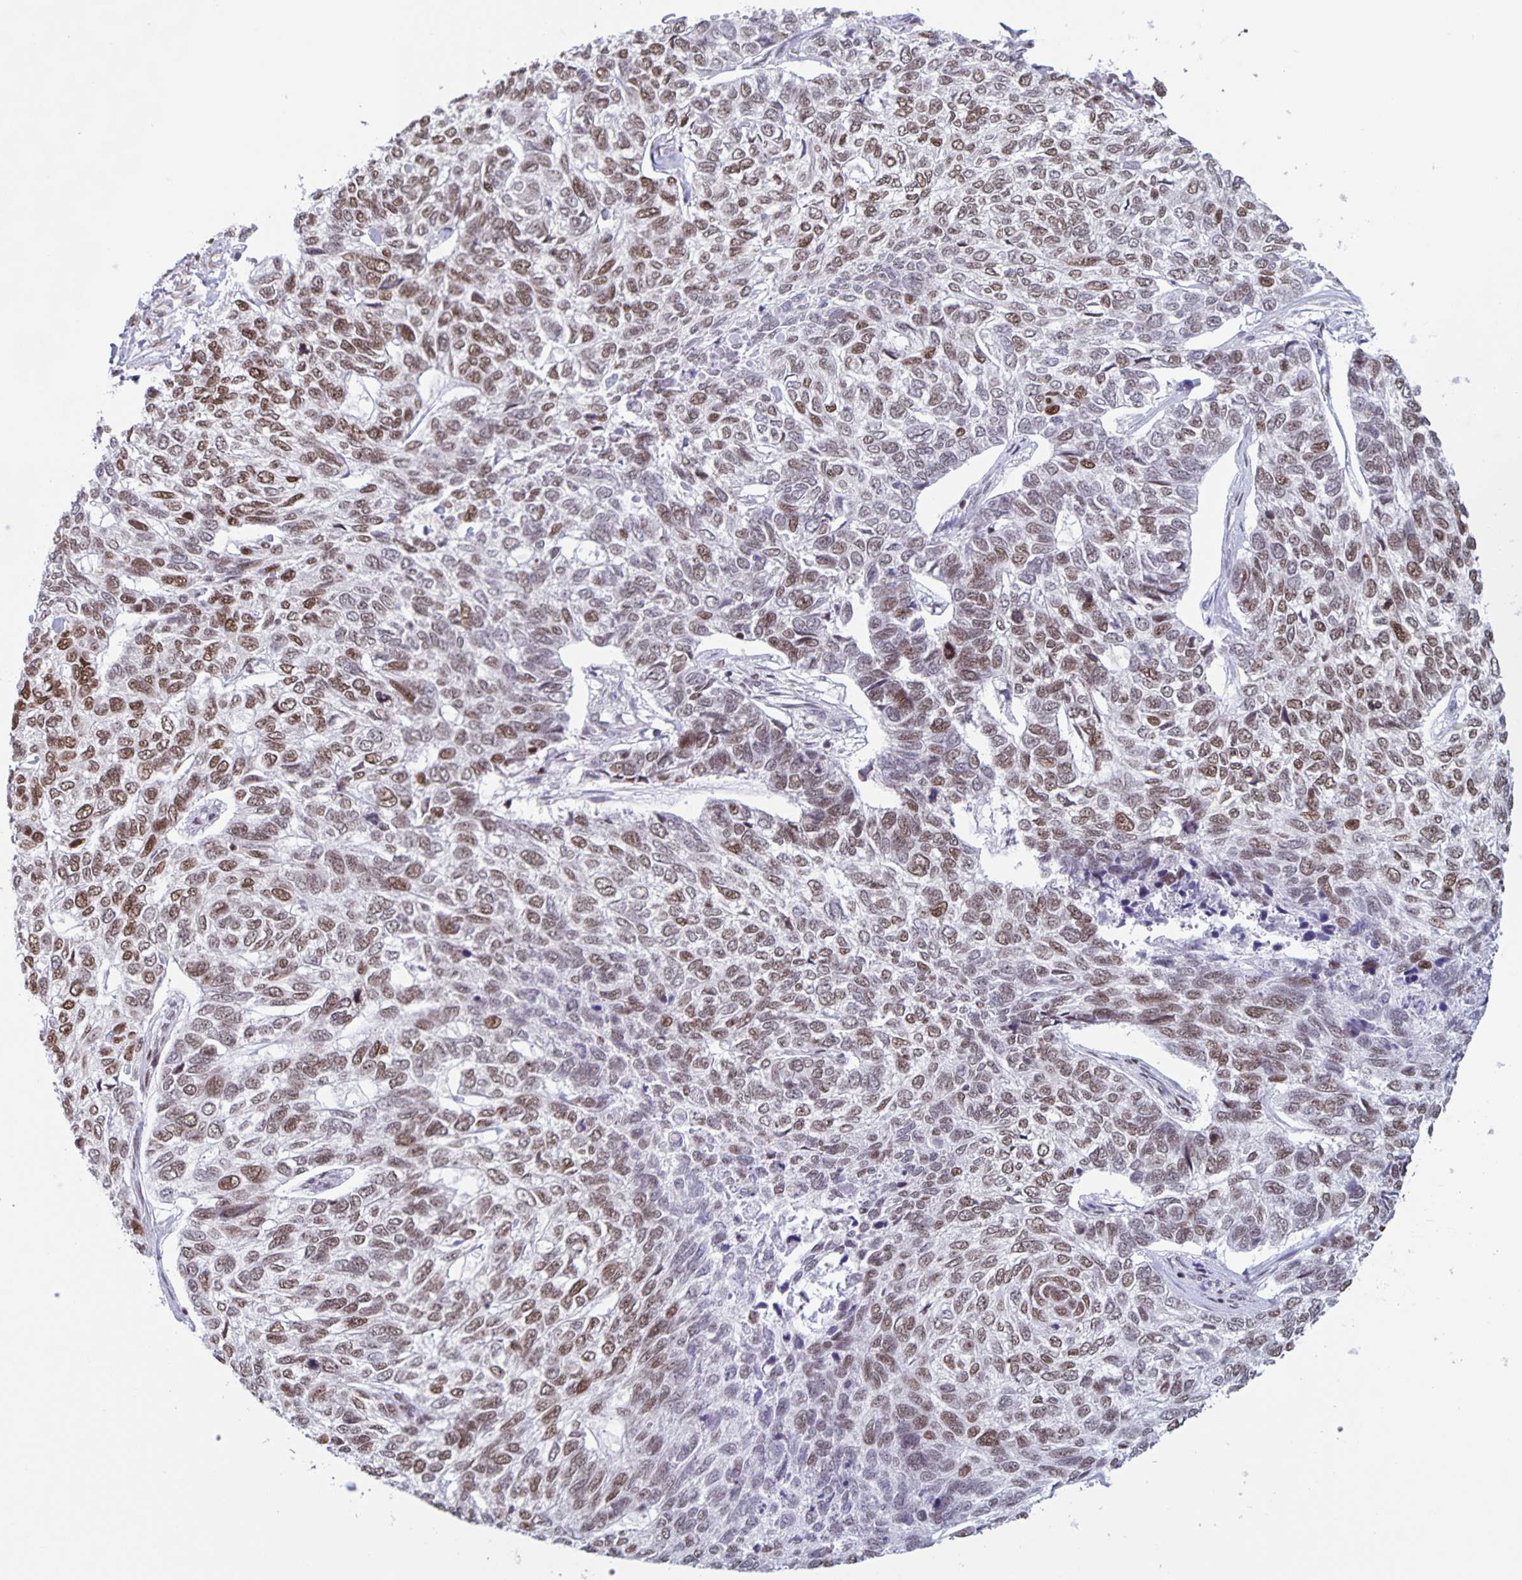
{"staining": {"intensity": "moderate", "quantity": "25%-75%", "location": "nuclear"}, "tissue": "skin cancer", "cell_type": "Tumor cells", "image_type": "cancer", "snomed": [{"axis": "morphology", "description": "Basal cell carcinoma"}, {"axis": "topography", "description": "Skin"}], "caption": "Immunohistochemical staining of skin cancer displays medium levels of moderate nuclear staining in about 25%-75% of tumor cells. The staining was performed using DAB to visualize the protein expression in brown, while the nuclei were stained in blue with hematoxylin (Magnification: 20x).", "gene": "JUND", "patient": {"sex": "female", "age": 65}}